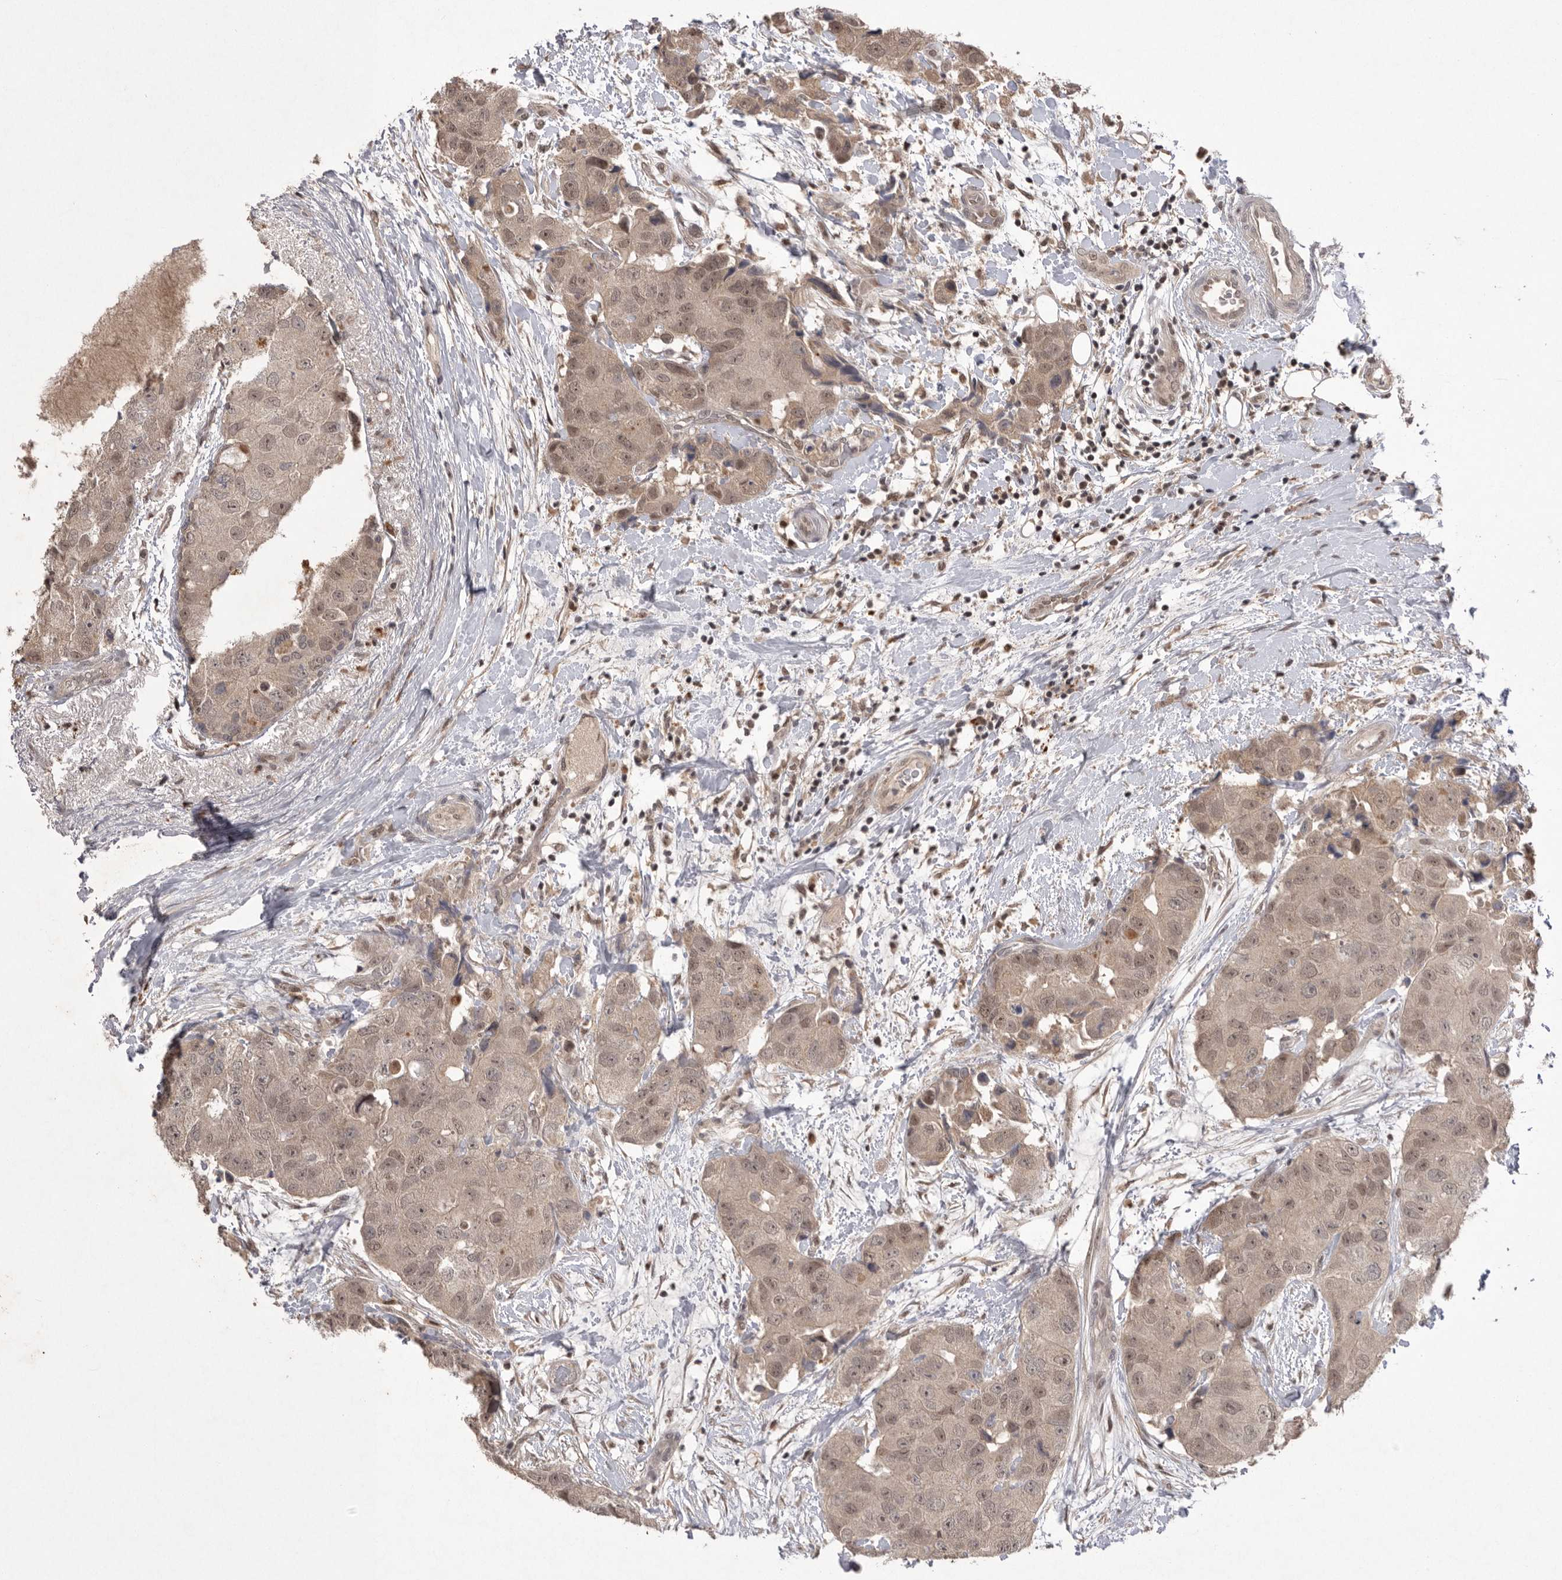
{"staining": {"intensity": "weak", "quantity": ">75%", "location": "cytoplasmic/membranous,nuclear"}, "tissue": "breast cancer", "cell_type": "Tumor cells", "image_type": "cancer", "snomed": [{"axis": "morphology", "description": "Duct carcinoma"}, {"axis": "topography", "description": "Breast"}], "caption": "Immunohistochemistry (IHC) (DAB (3,3'-diaminobenzidine)) staining of human intraductal carcinoma (breast) shows weak cytoplasmic/membranous and nuclear protein staining in approximately >75% of tumor cells. (Brightfield microscopy of DAB IHC at high magnification).", "gene": "HUS1", "patient": {"sex": "female", "age": 62}}